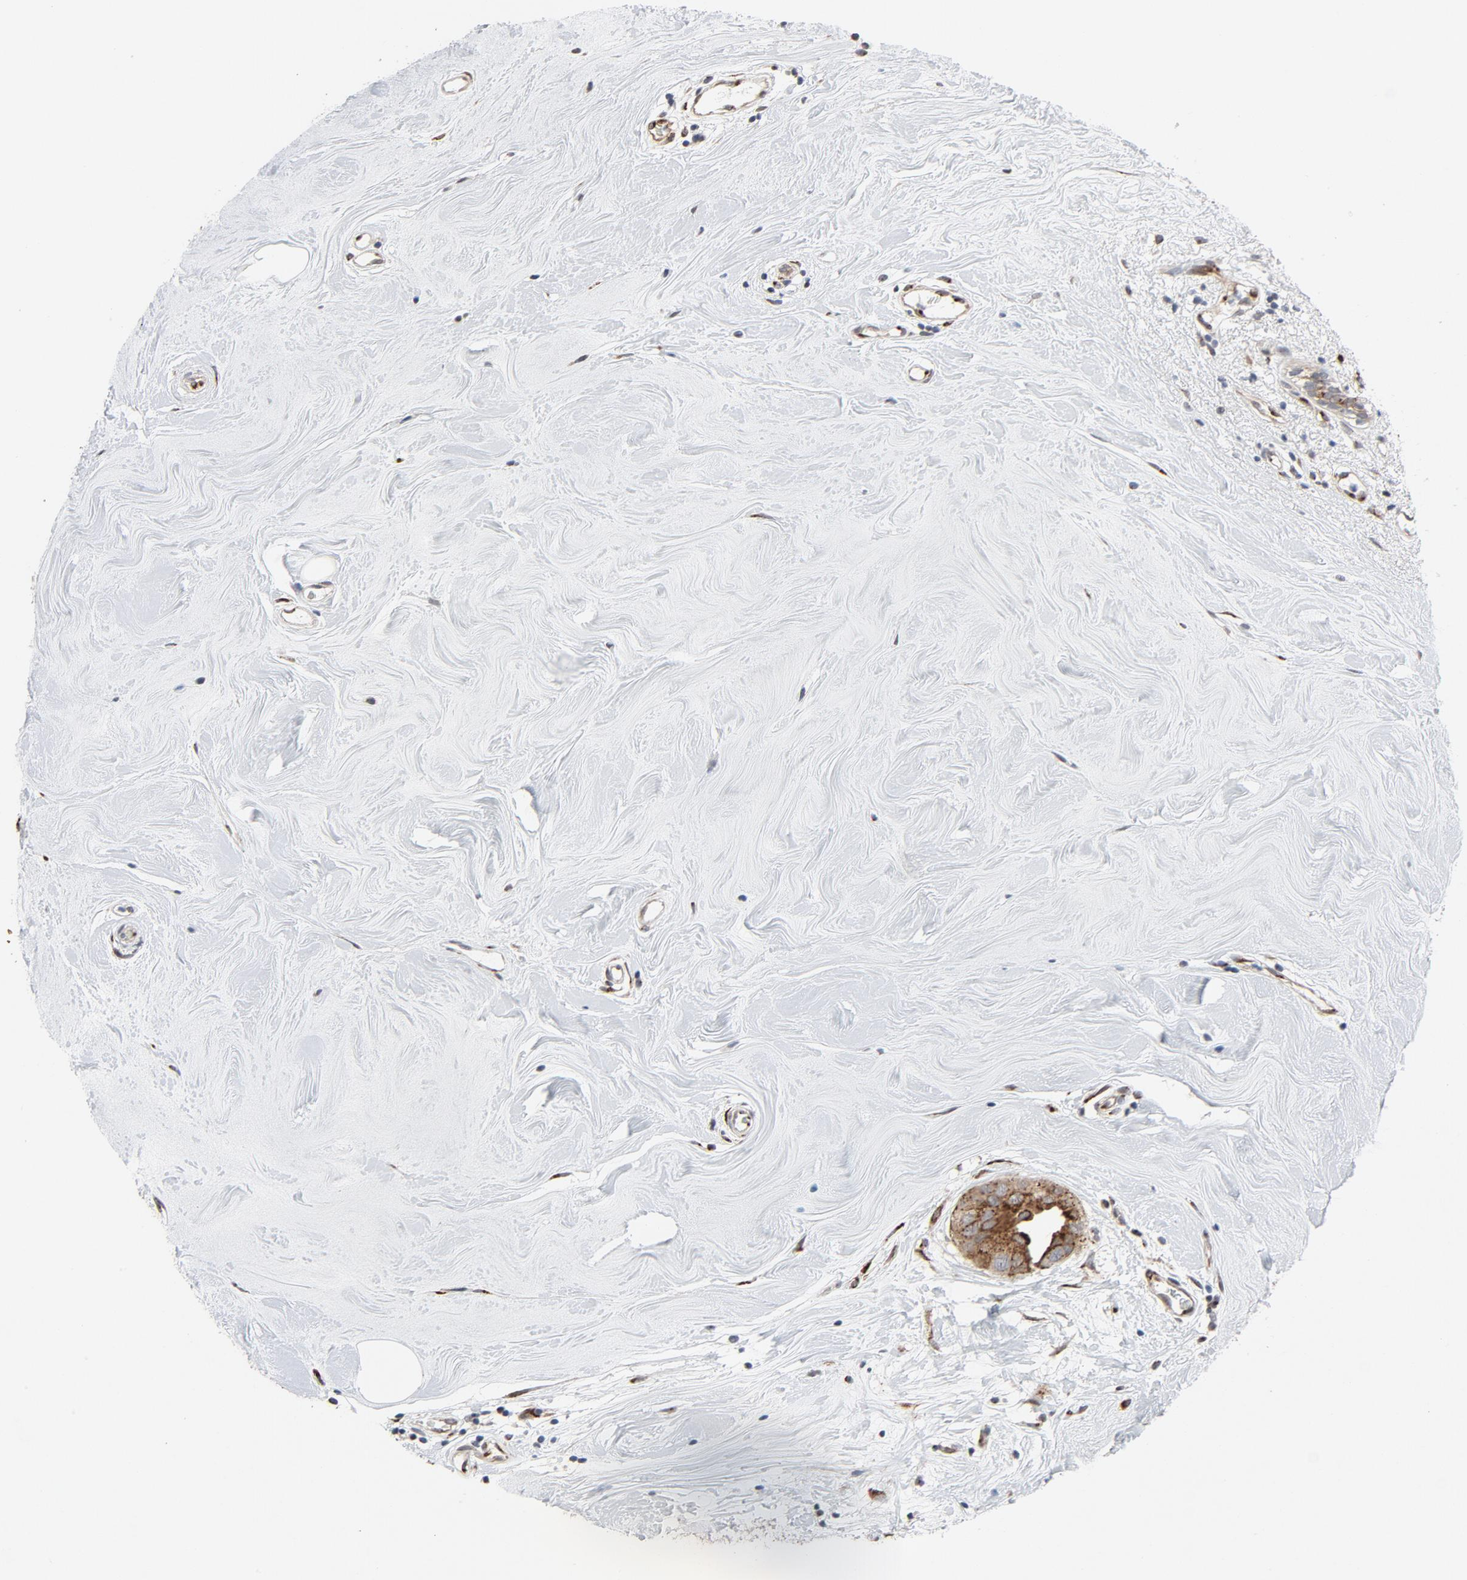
{"staining": {"intensity": "moderate", "quantity": ">75%", "location": "cytoplasmic/membranous"}, "tissue": "breast cancer", "cell_type": "Tumor cells", "image_type": "cancer", "snomed": [{"axis": "morphology", "description": "Duct carcinoma"}, {"axis": "topography", "description": "Breast"}], "caption": "A high-resolution photomicrograph shows immunohistochemistry staining of infiltrating ductal carcinoma (breast), which reveals moderate cytoplasmic/membranous positivity in approximately >75% of tumor cells. The protein is stained brown, and the nuclei are stained in blue (DAB (3,3'-diaminobenzidine) IHC with brightfield microscopy, high magnification).", "gene": "RPL12", "patient": {"sex": "female", "age": 40}}